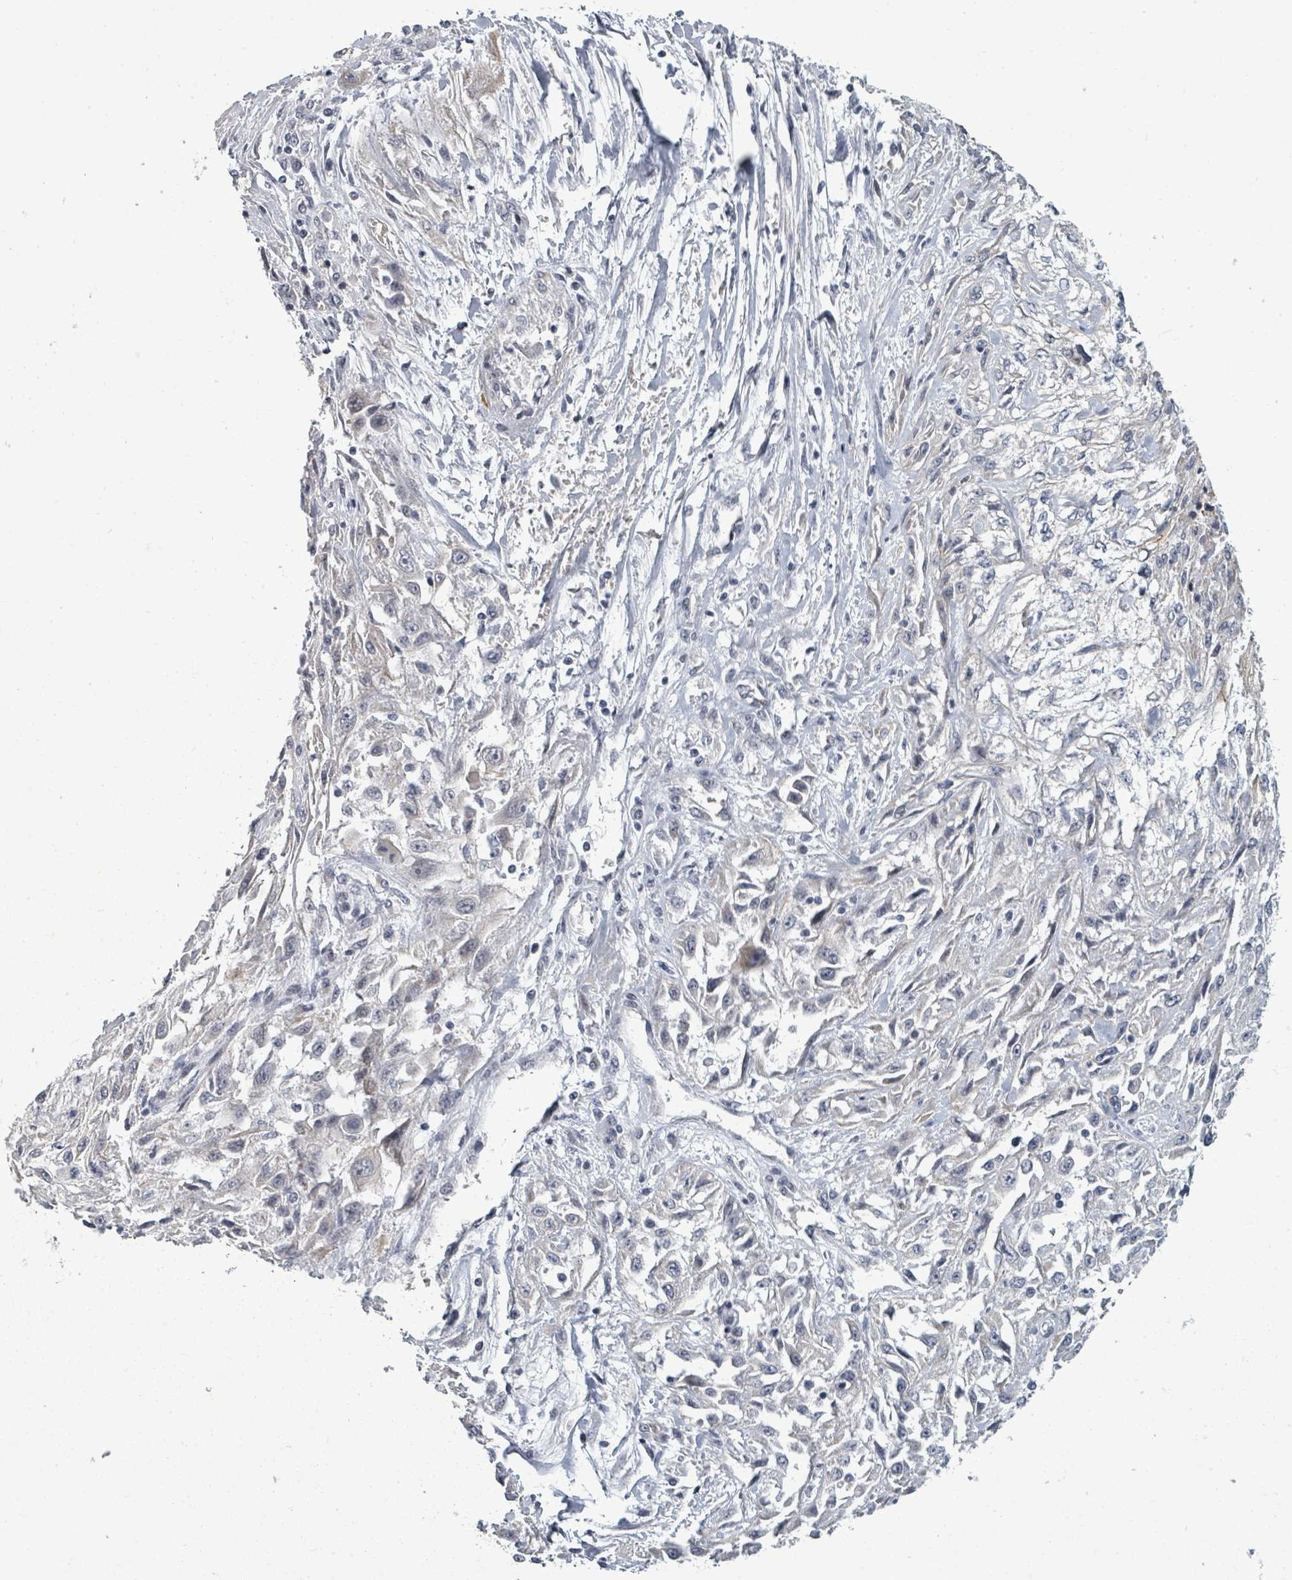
{"staining": {"intensity": "negative", "quantity": "none", "location": "none"}, "tissue": "skin cancer", "cell_type": "Tumor cells", "image_type": "cancer", "snomed": [{"axis": "morphology", "description": "Squamous cell carcinoma, NOS"}, {"axis": "morphology", "description": "Squamous cell carcinoma, metastatic, NOS"}, {"axis": "topography", "description": "Skin"}, {"axis": "topography", "description": "Lymph node"}], "caption": "This is an immunohistochemistry (IHC) photomicrograph of skin cancer. There is no staining in tumor cells.", "gene": "PTPN20", "patient": {"sex": "male", "age": 75}}